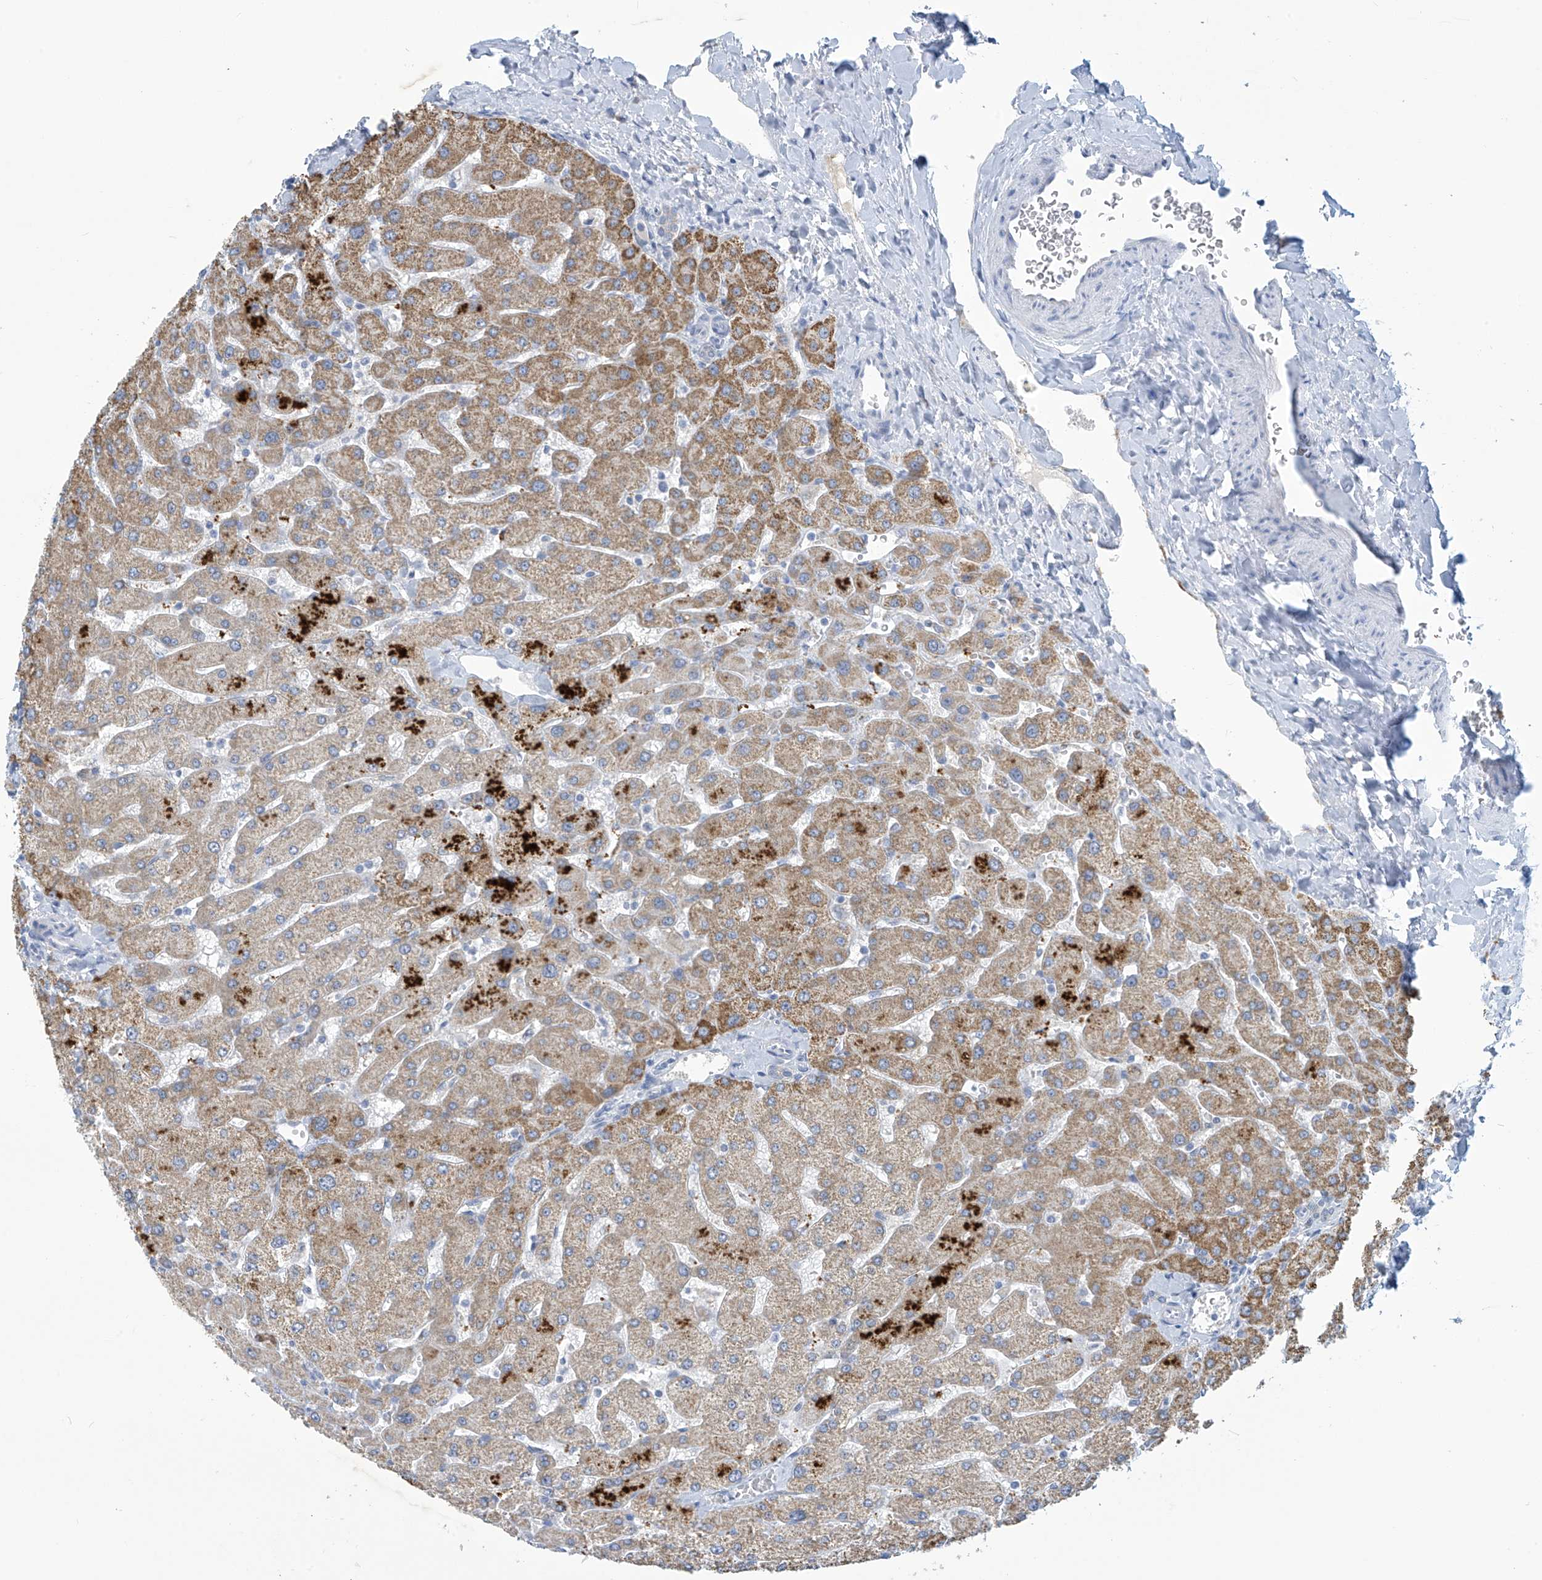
{"staining": {"intensity": "negative", "quantity": "none", "location": "none"}, "tissue": "liver", "cell_type": "Cholangiocytes", "image_type": "normal", "snomed": [{"axis": "morphology", "description": "Normal tissue, NOS"}, {"axis": "topography", "description": "Liver"}], "caption": "Immunohistochemical staining of normal liver displays no significant expression in cholangiocytes.", "gene": "IBA57", "patient": {"sex": "male", "age": 55}}